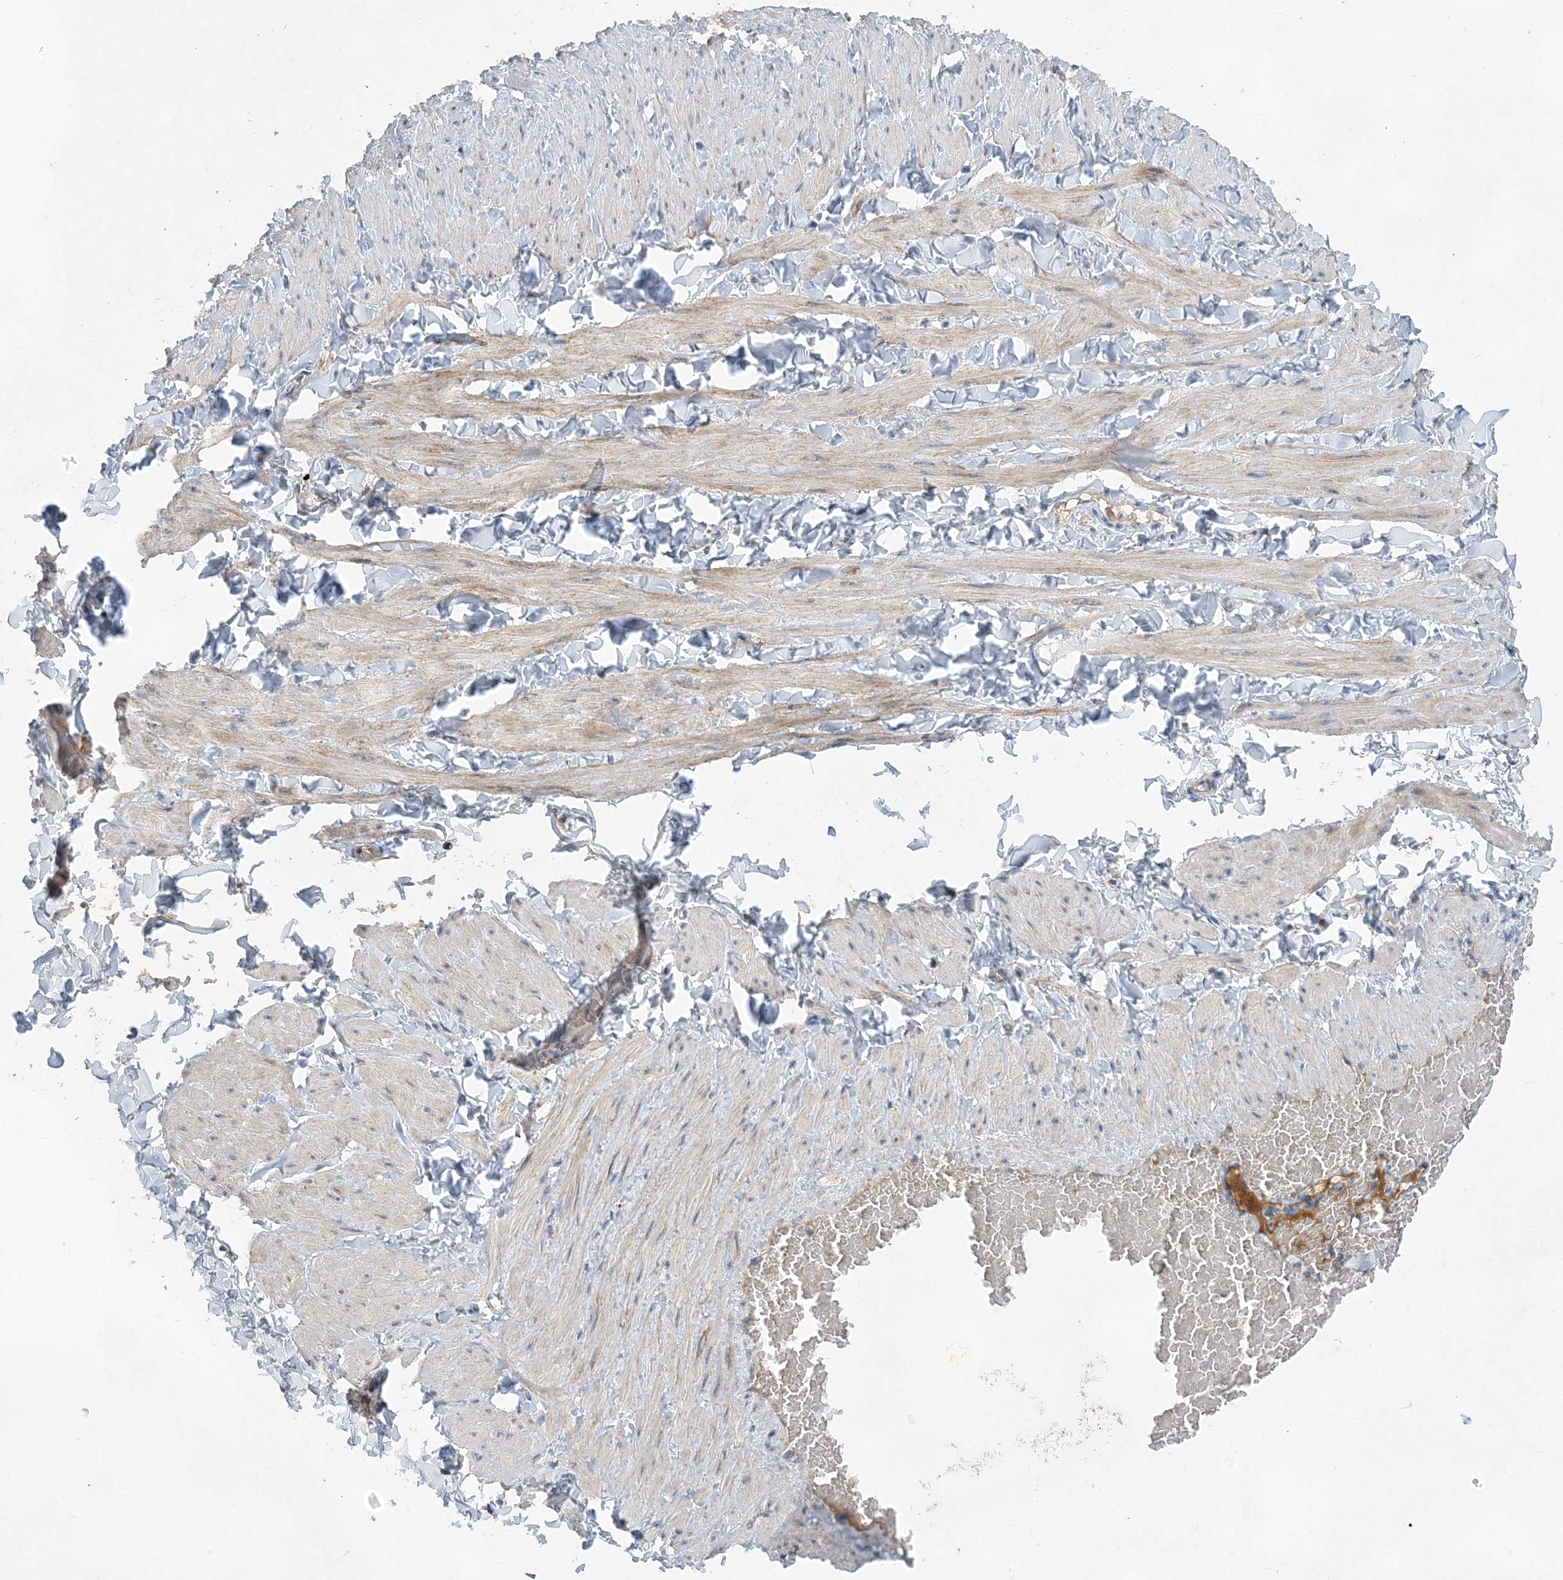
{"staining": {"intensity": "weak", "quantity": ">75%", "location": "cytoplasmic/membranous"}, "tissue": "adipose tissue", "cell_type": "Adipocytes", "image_type": "normal", "snomed": [{"axis": "morphology", "description": "Normal tissue, NOS"}, {"axis": "topography", "description": "Adipose tissue"}, {"axis": "topography", "description": "Vascular tissue"}, {"axis": "topography", "description": "Peripheral nerve tissue"}], "caption": "Immunohistochemistry (DAB) staining of benign human adipose tissue displays weak cytoplasmic/membranous protein expression in approximately >75% of adipocytes.", "gene": "TRAPPC13", "patient": {"sex": "male", "age": 25}}